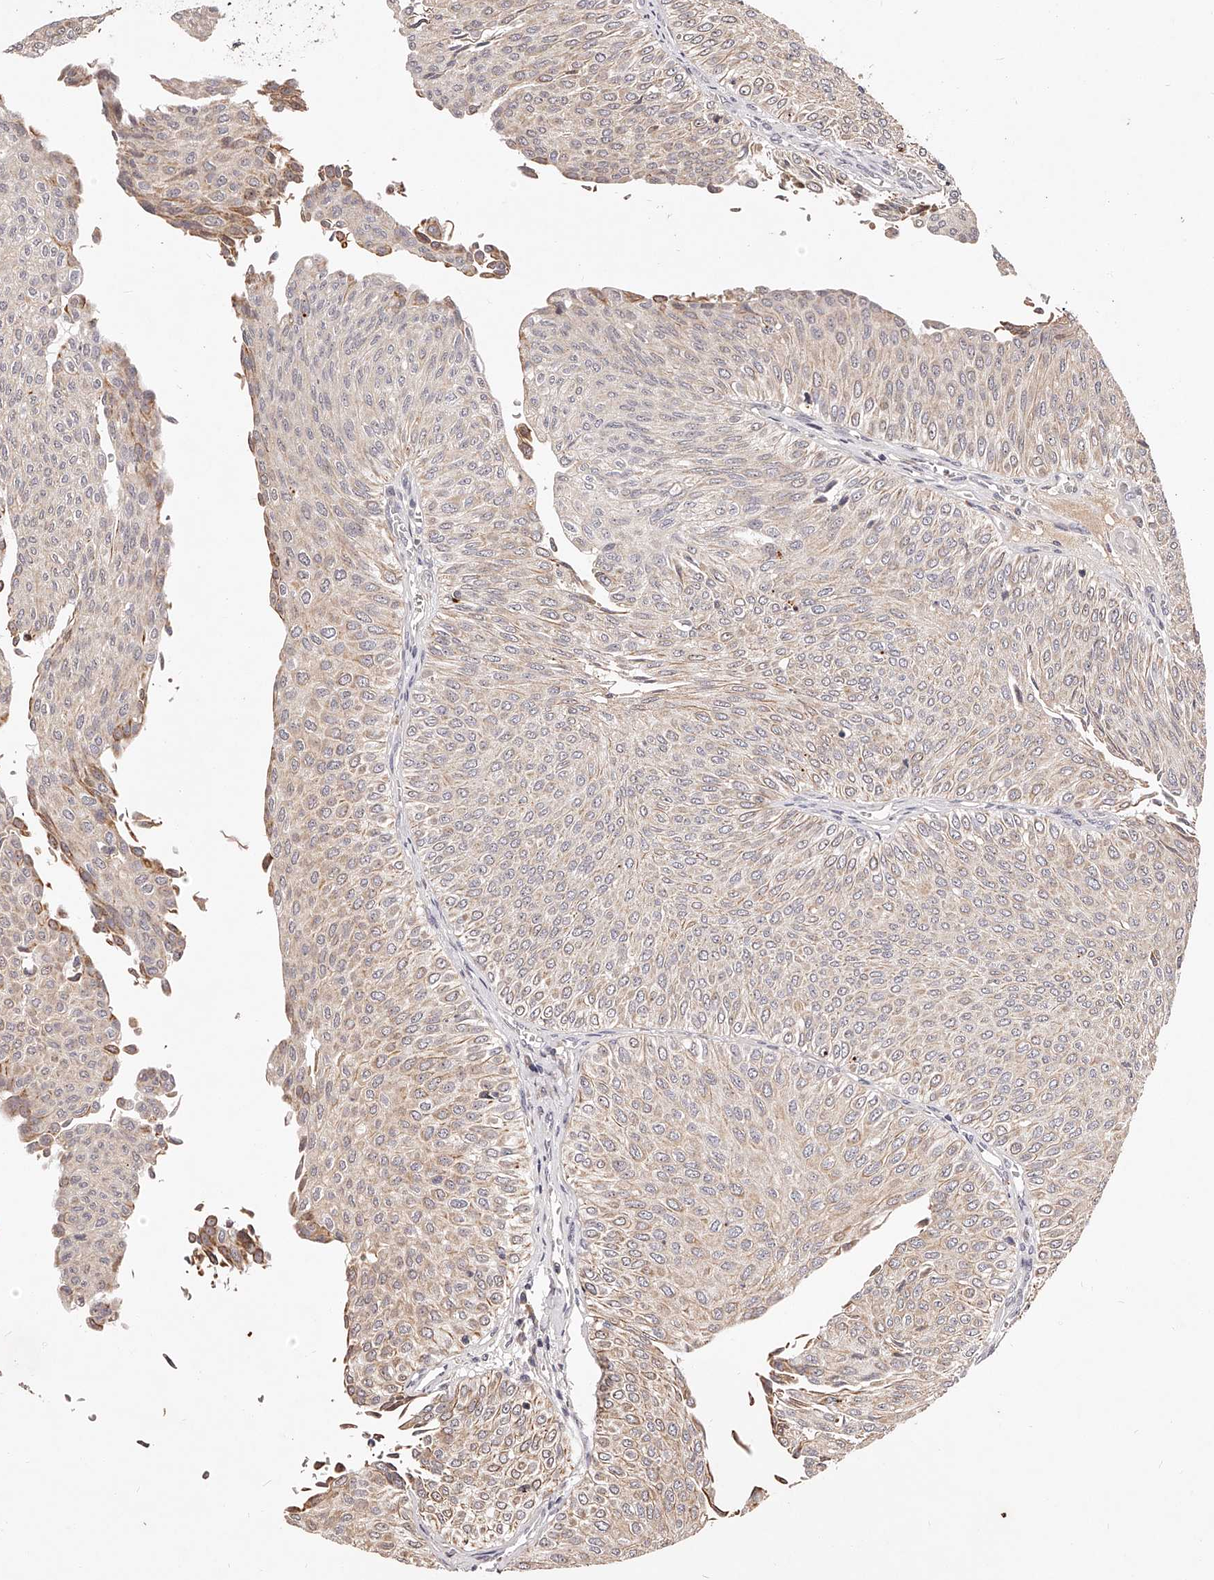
{"staining": {"intensity": "weak", "quantity": "25%-75%", "location": "cytoplasmic/membranous"}, "tissue": "urothelial cancer", "cell_type": "Tumor cells", "image_type": "cancer", "snomed": [{"axis": "morphology", "description": "Urothelial carcinoma, Low grade"}, {"axis": "topography", "description": "Urinary bladder"}], "caption": "Urothelial cancer stained with IHC displays weak cytoplasmic/membranous staining in approximately 25%-75% of tumor cells. (DAB (3,3'-diaminobenzidine) = brown stain, brightfield microscopy at high magnification).", "gene": "PHACTR1", "patient": {"sex": "male", "age": 78}}